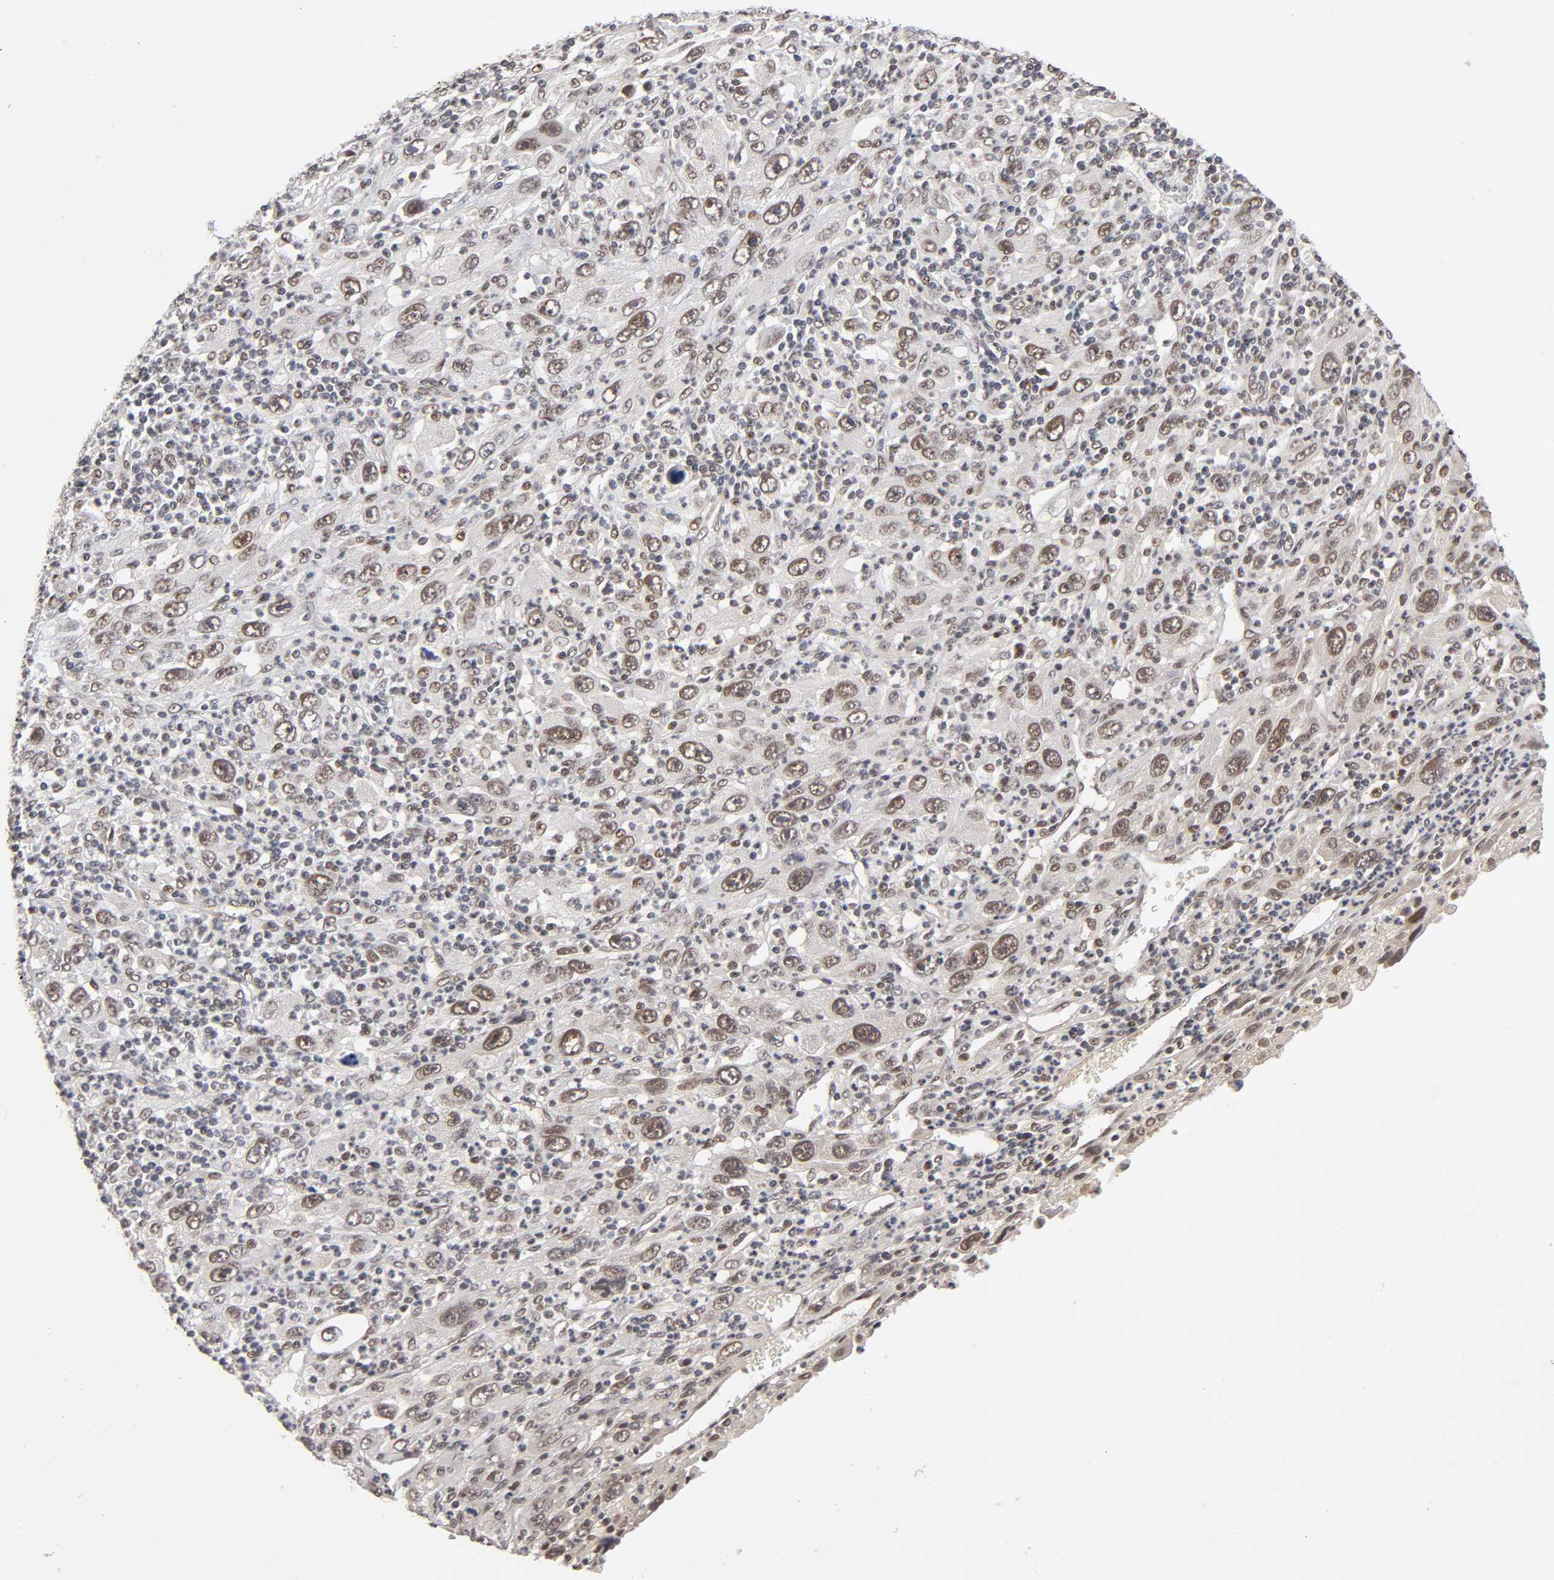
{"staining": {"intensity": "moderate", "quantity": "25%-75%", "location": "nuclear"}, "tissue": "melanoma", "cell_type": "Tumor cells", "image_type": "cancer", "snomed": [{"axis": "morphology", "description": "Malignant melanoma, Metastatic site"}, {"axis": "topography", "description": "Skin"}], "caption": "Tumor cells exhibit medium levels of moderate nuclear staining in approximately 25%-75% of cells in human melanoma.", "gene": "EP300", "patient": {"sex": "female", "age": 56}}